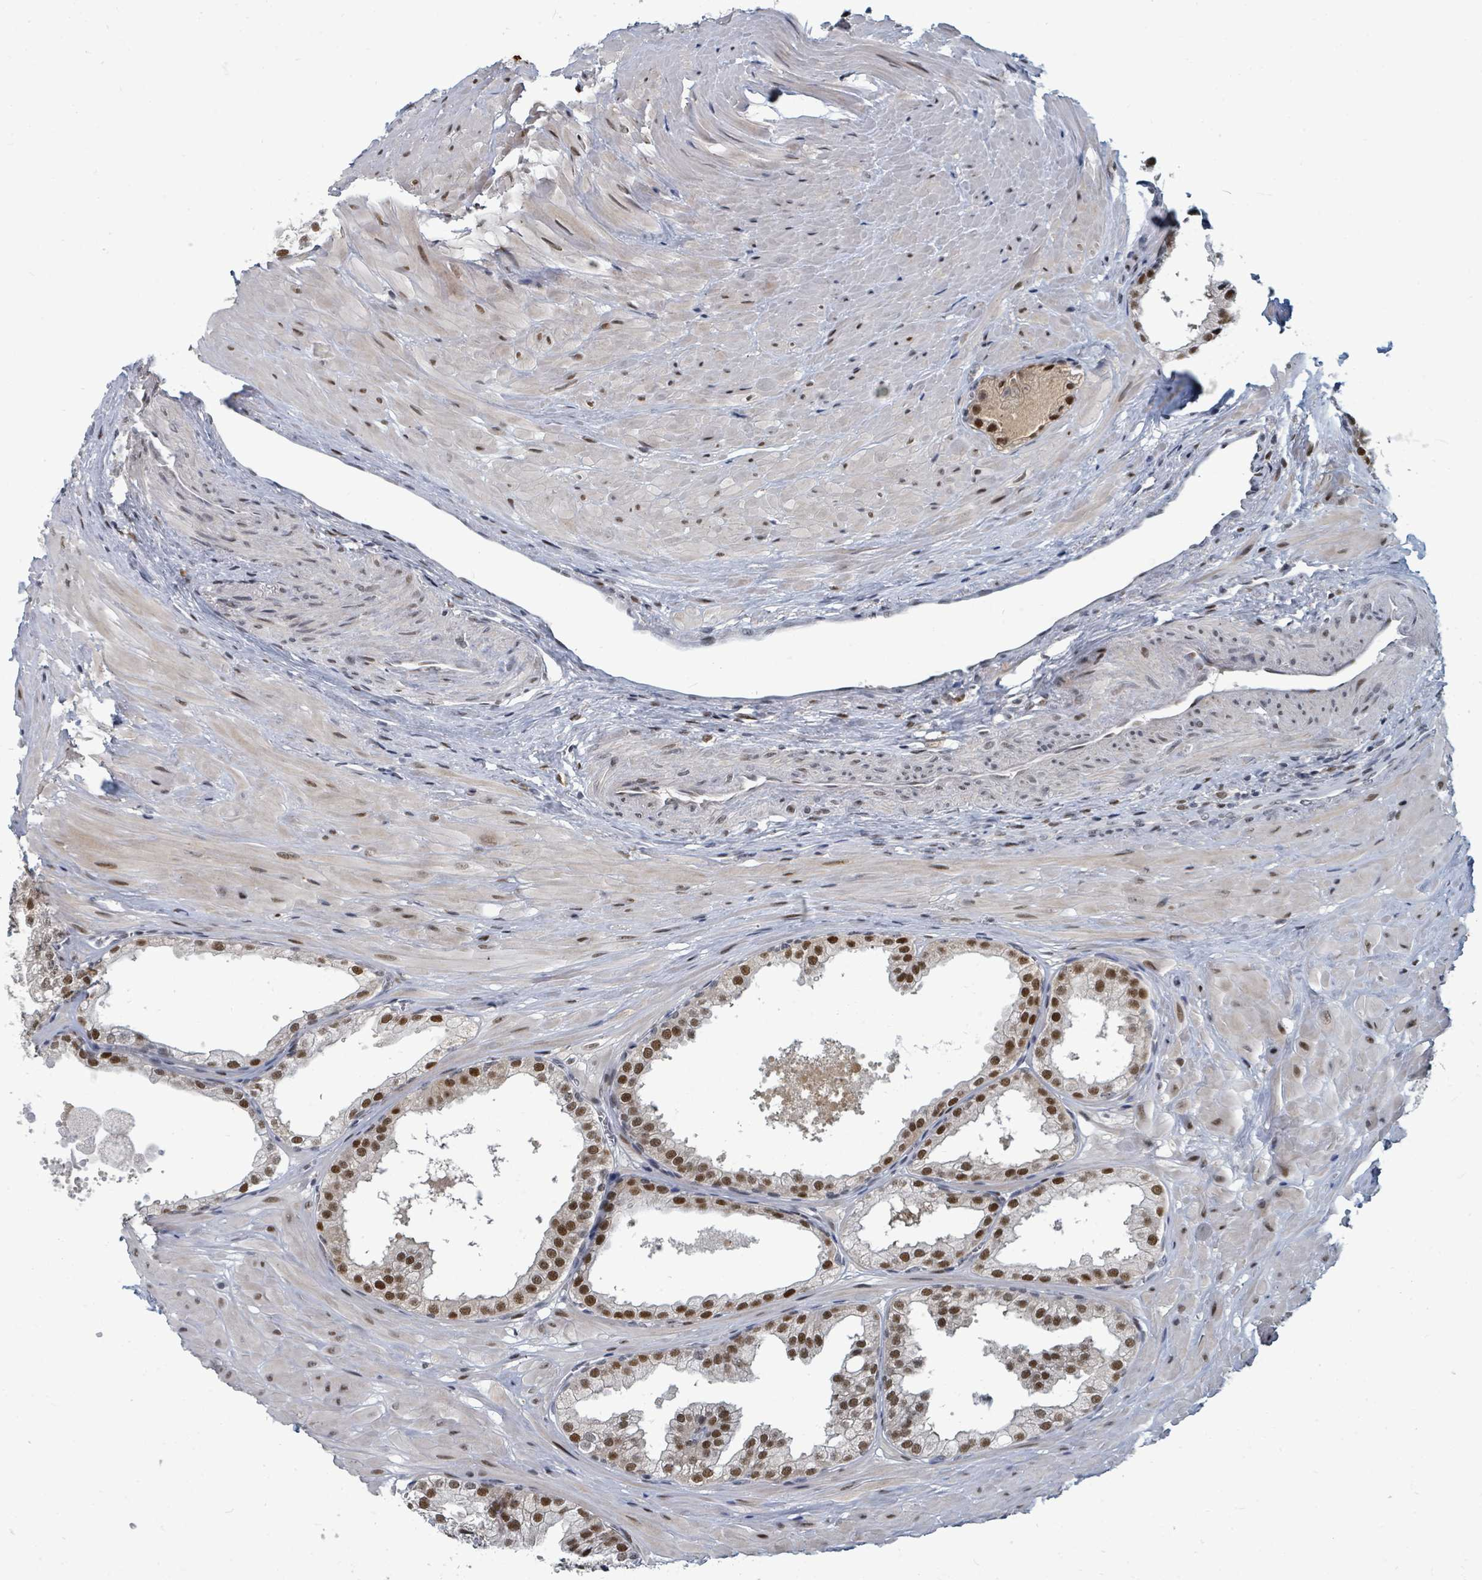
{"staining": {"intensity": "strong", "quantity": ">75%", "location": "nuclear"}, "tissue": "prostate", "cell_type": "Glandular cells", "image_type": "normal", "snomed": [{"axis": "morphology", "description": "Normal tissue, NOS"}, {"axis": "topography", "description": "Prostate"}, {"axis": "topography", "description": "Peripheral nerve tissue"}], "caption": "Immunohistochemical staining of benign prostate displays high levels of strong nuclear positivity in about >75% of glandular cells. (Brightfield microscopy of DAB IHC at high magnification).", "gene": "UCK1", "patient": {"sex": "male", "age": 55}}